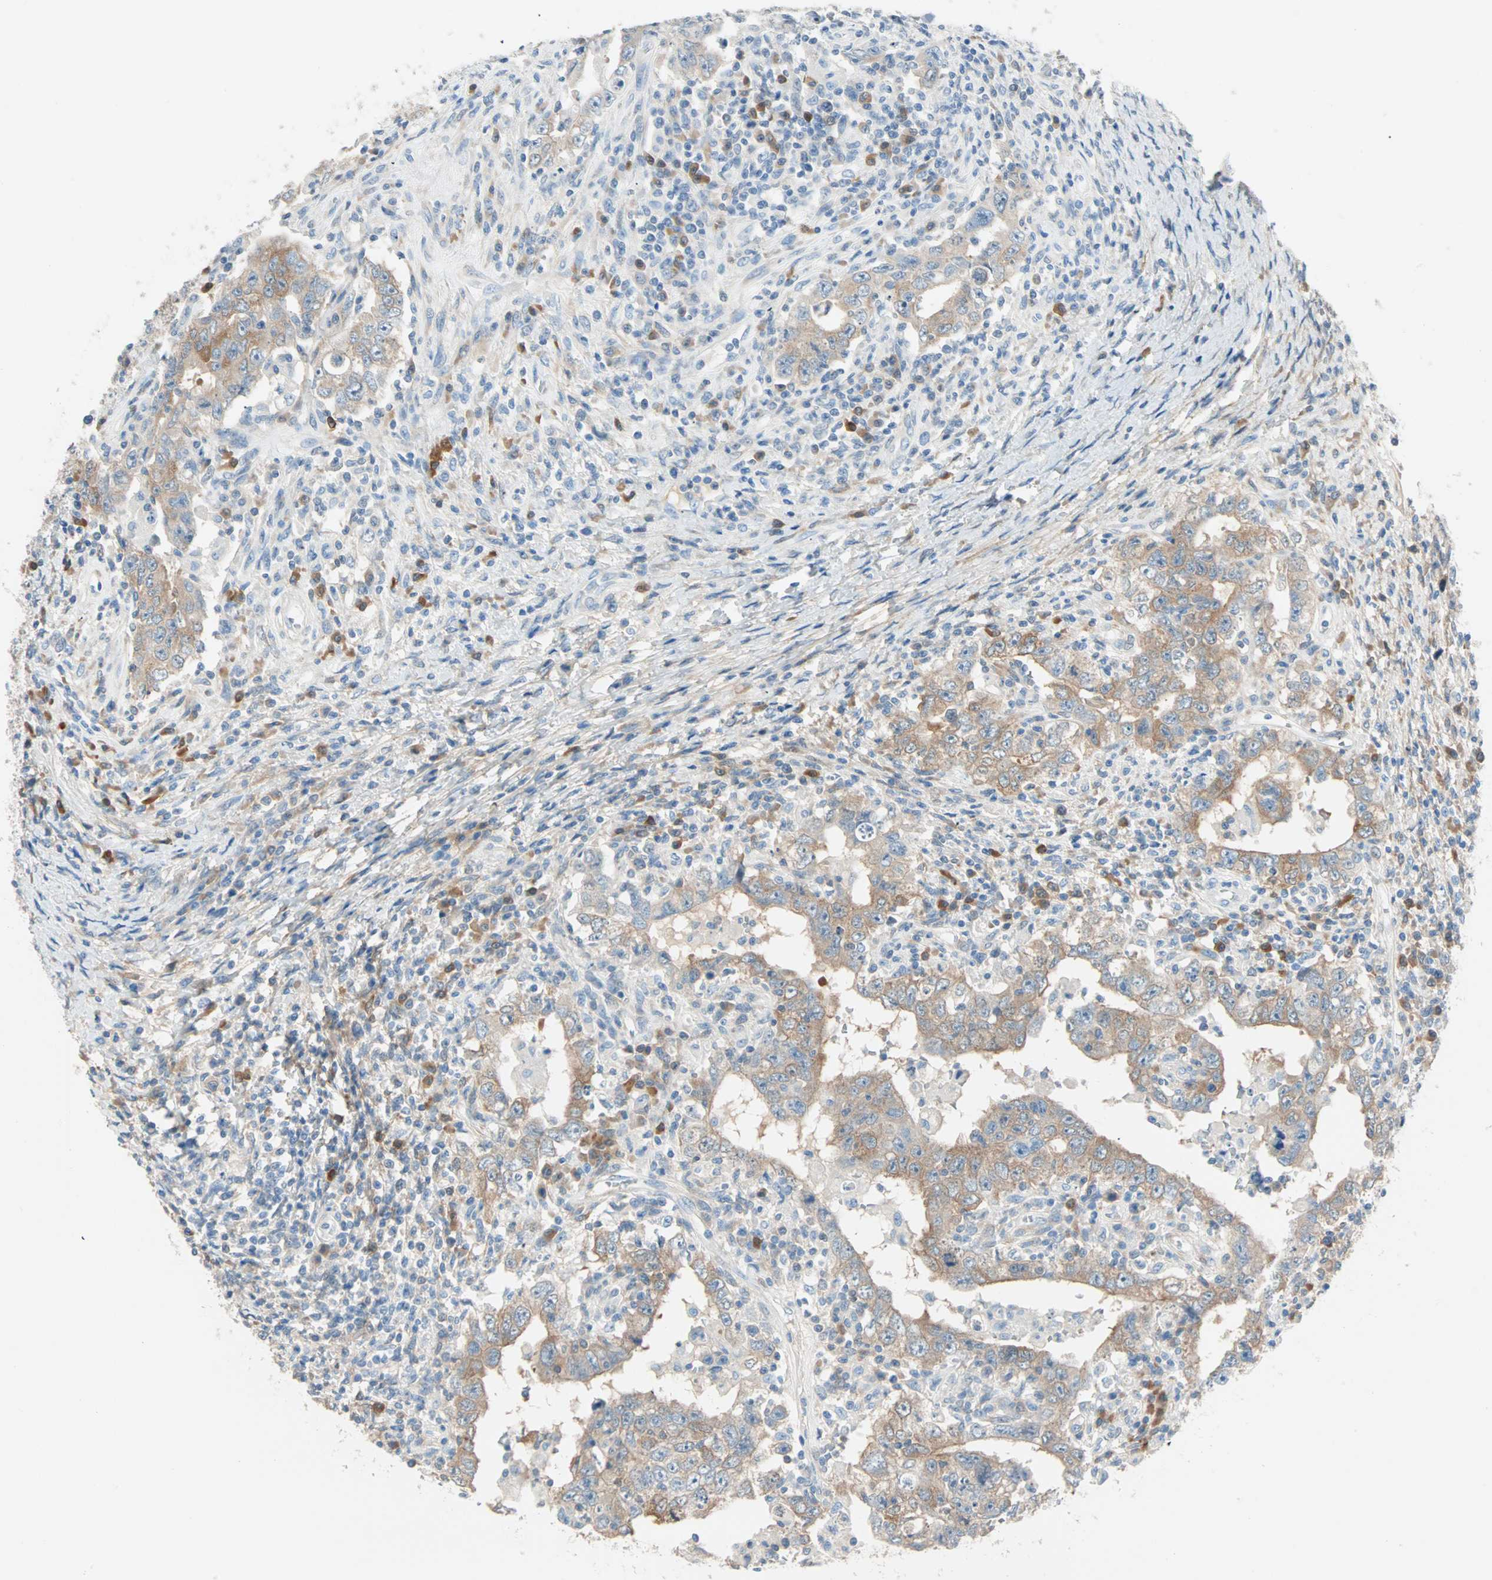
{"staining": {"intensity": "moderate", "quantity": ">75%", "location": "cytoplasmic/membranous"}, "tissue": "testis cancer", "cell_type": "Tumor cells", "image_type": "cancer", "snomed": [{"axis": "morphology", "description": "Carcinoma, Embryonal, NOS"}, {"axis": "topography", "description": "Testis"}], "caption": "An image of testis embryonal carcinoma stained for a protein shows moderate cytoplasmic/membranous brown staining in tumor cells. Ihc stains the protein of interest in brown and the nuclei are stained blue.", "gene": "ATF6", "patient": {"sex": "male", "age": 26}}